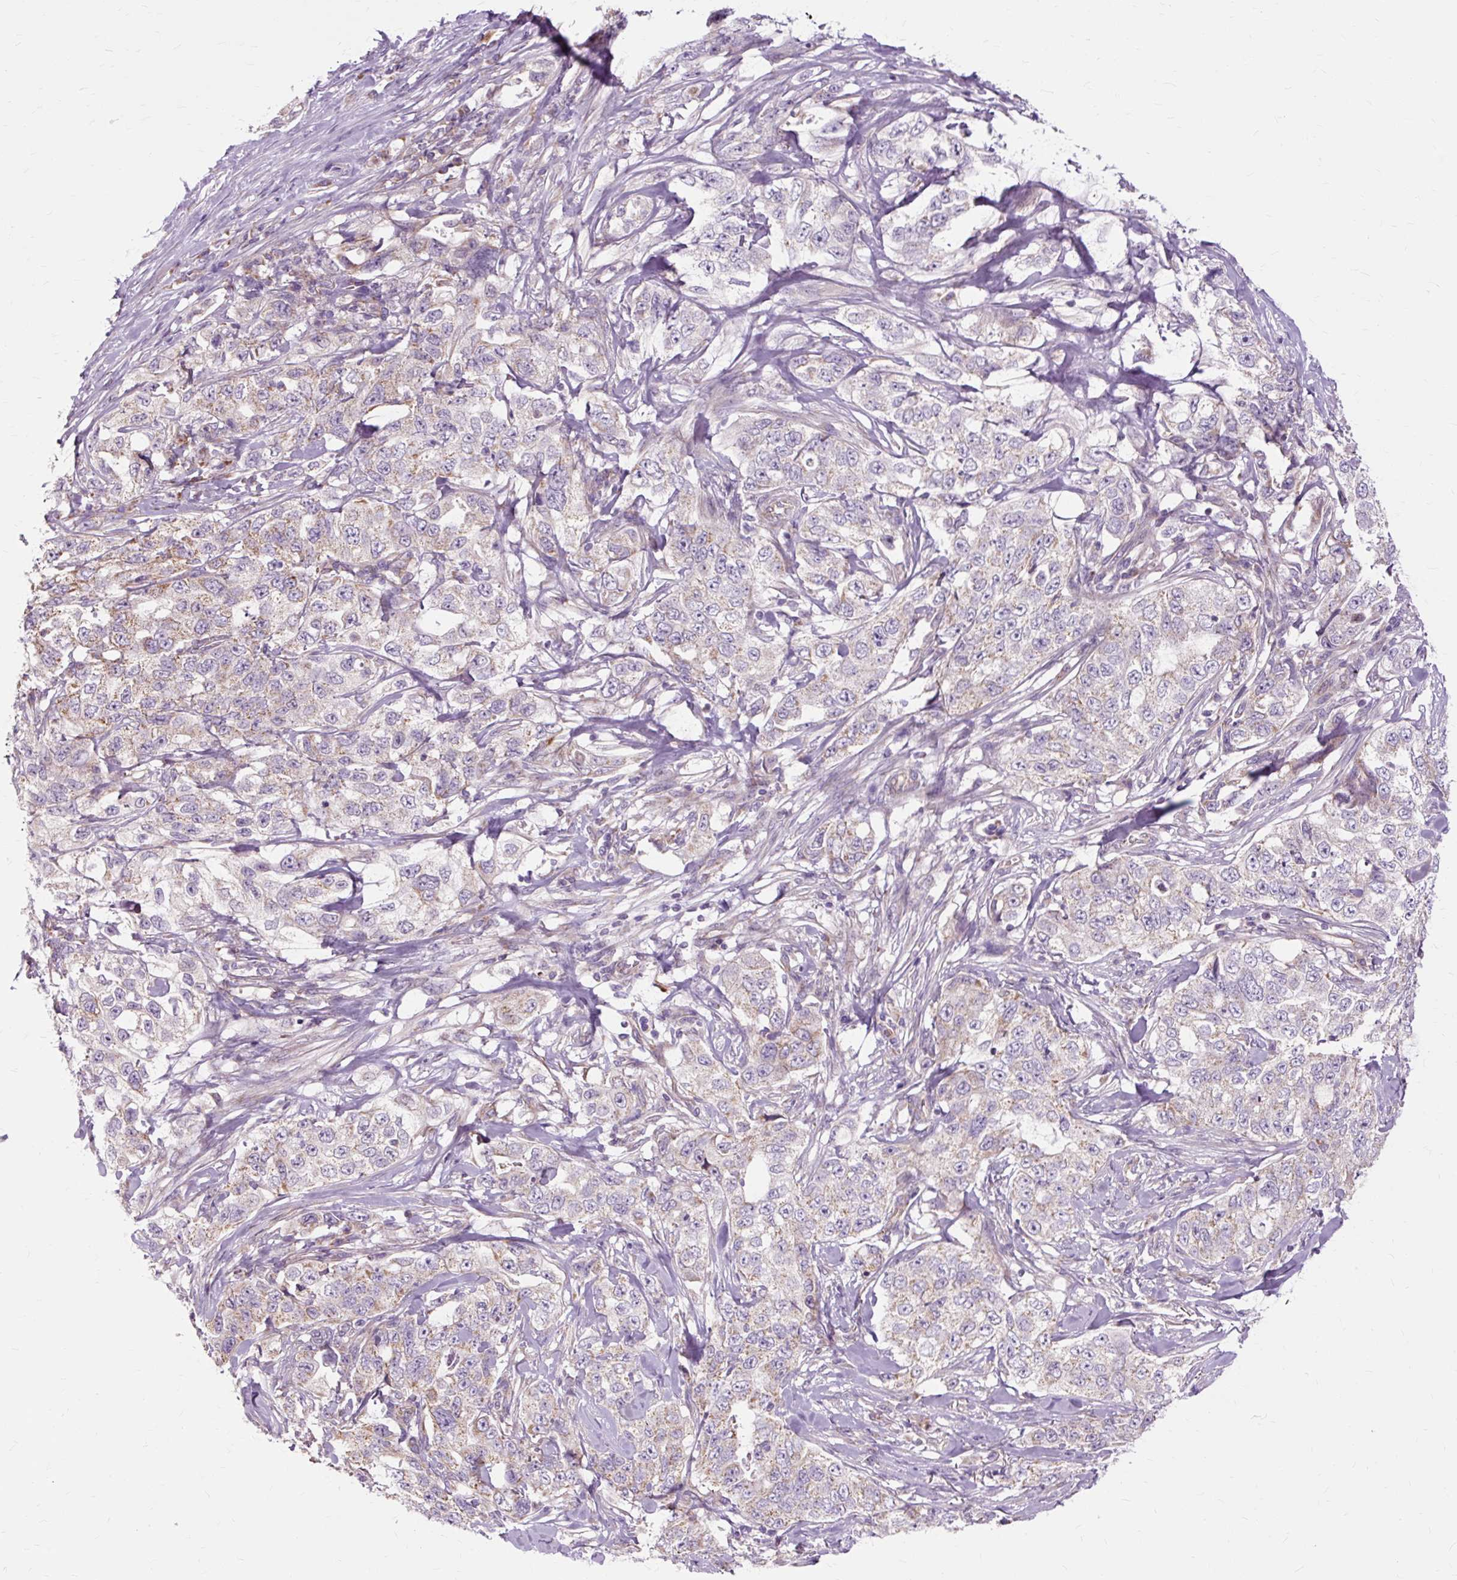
{"staining": {"intensity": "weak", "quantity": "<25%", "location": "cytoplasmic/membranous"}, "tissue": "lung cancer", "cell_type": "Tumor cells", "image_type": "cancer", "snomed": [{"axis": "morphology", "description": "Adenocarcinoma, NOS"}, {"axis": "topography", "description": "Lung"}], "caption": "Histopathology image shows no protein expression in tumor cells of lung cancer (adenocarcinoma) tissue.", "gene": "PDZD2", "patient": {"sex": "female", "age": 51}}